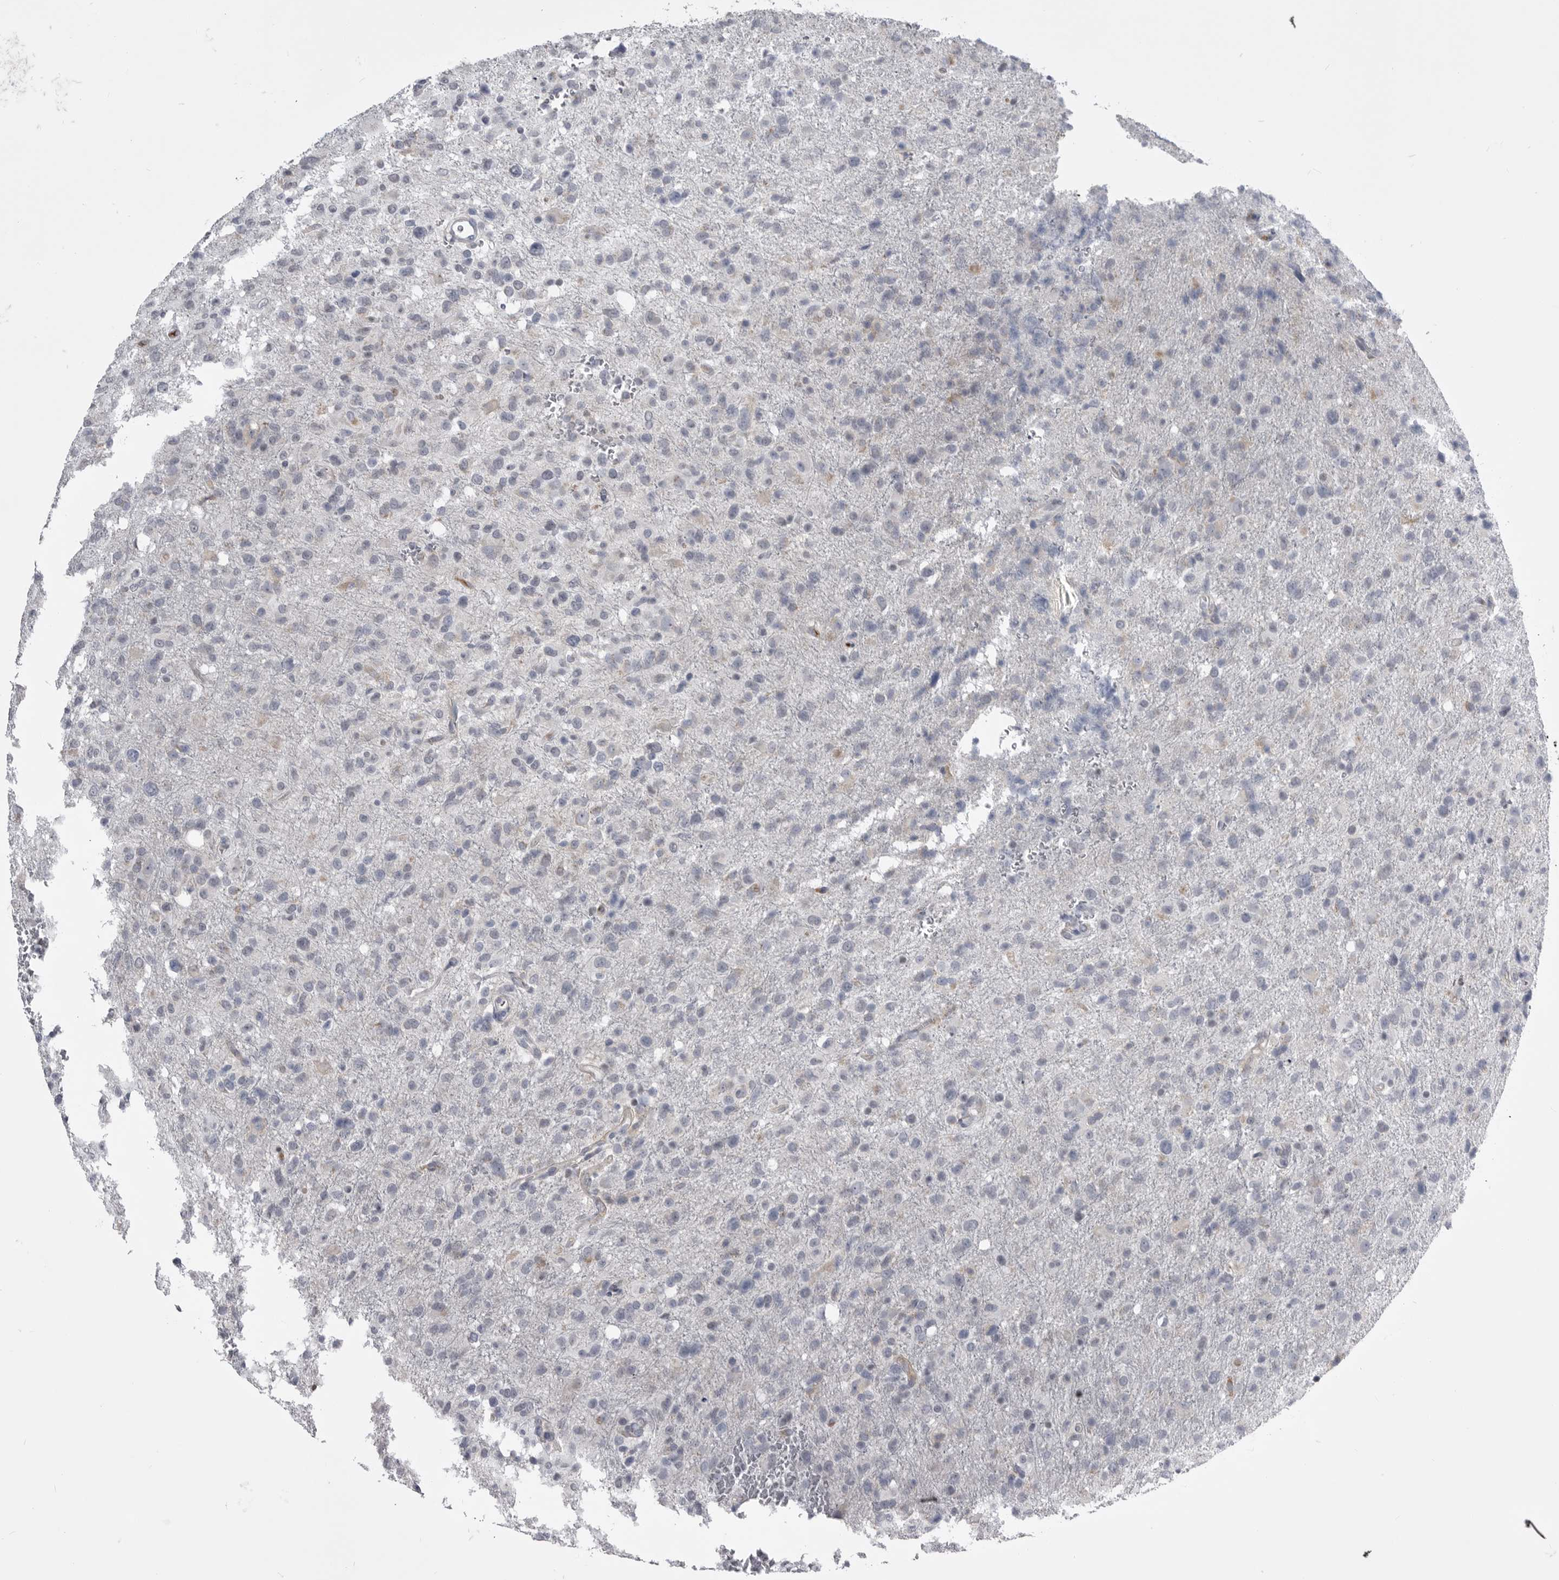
{"staining": {"intensity": "negative", "quantity": "none", "location": "none"}, "tissue": "glioma", "cell_type": "Tumor cells", "image_type": "cancer", "snomed": [{"axis": "morphology", "description": "Glioma, malignant, High grade"}, {"axis": "topography", "description": "Brain"}], "caption": "Protein analysis of high-grade glioma (malignant) displays no significant positivity in tumor cells.", "gene": "OPLAH", "patient": {"sex": "female", "age": 57}}